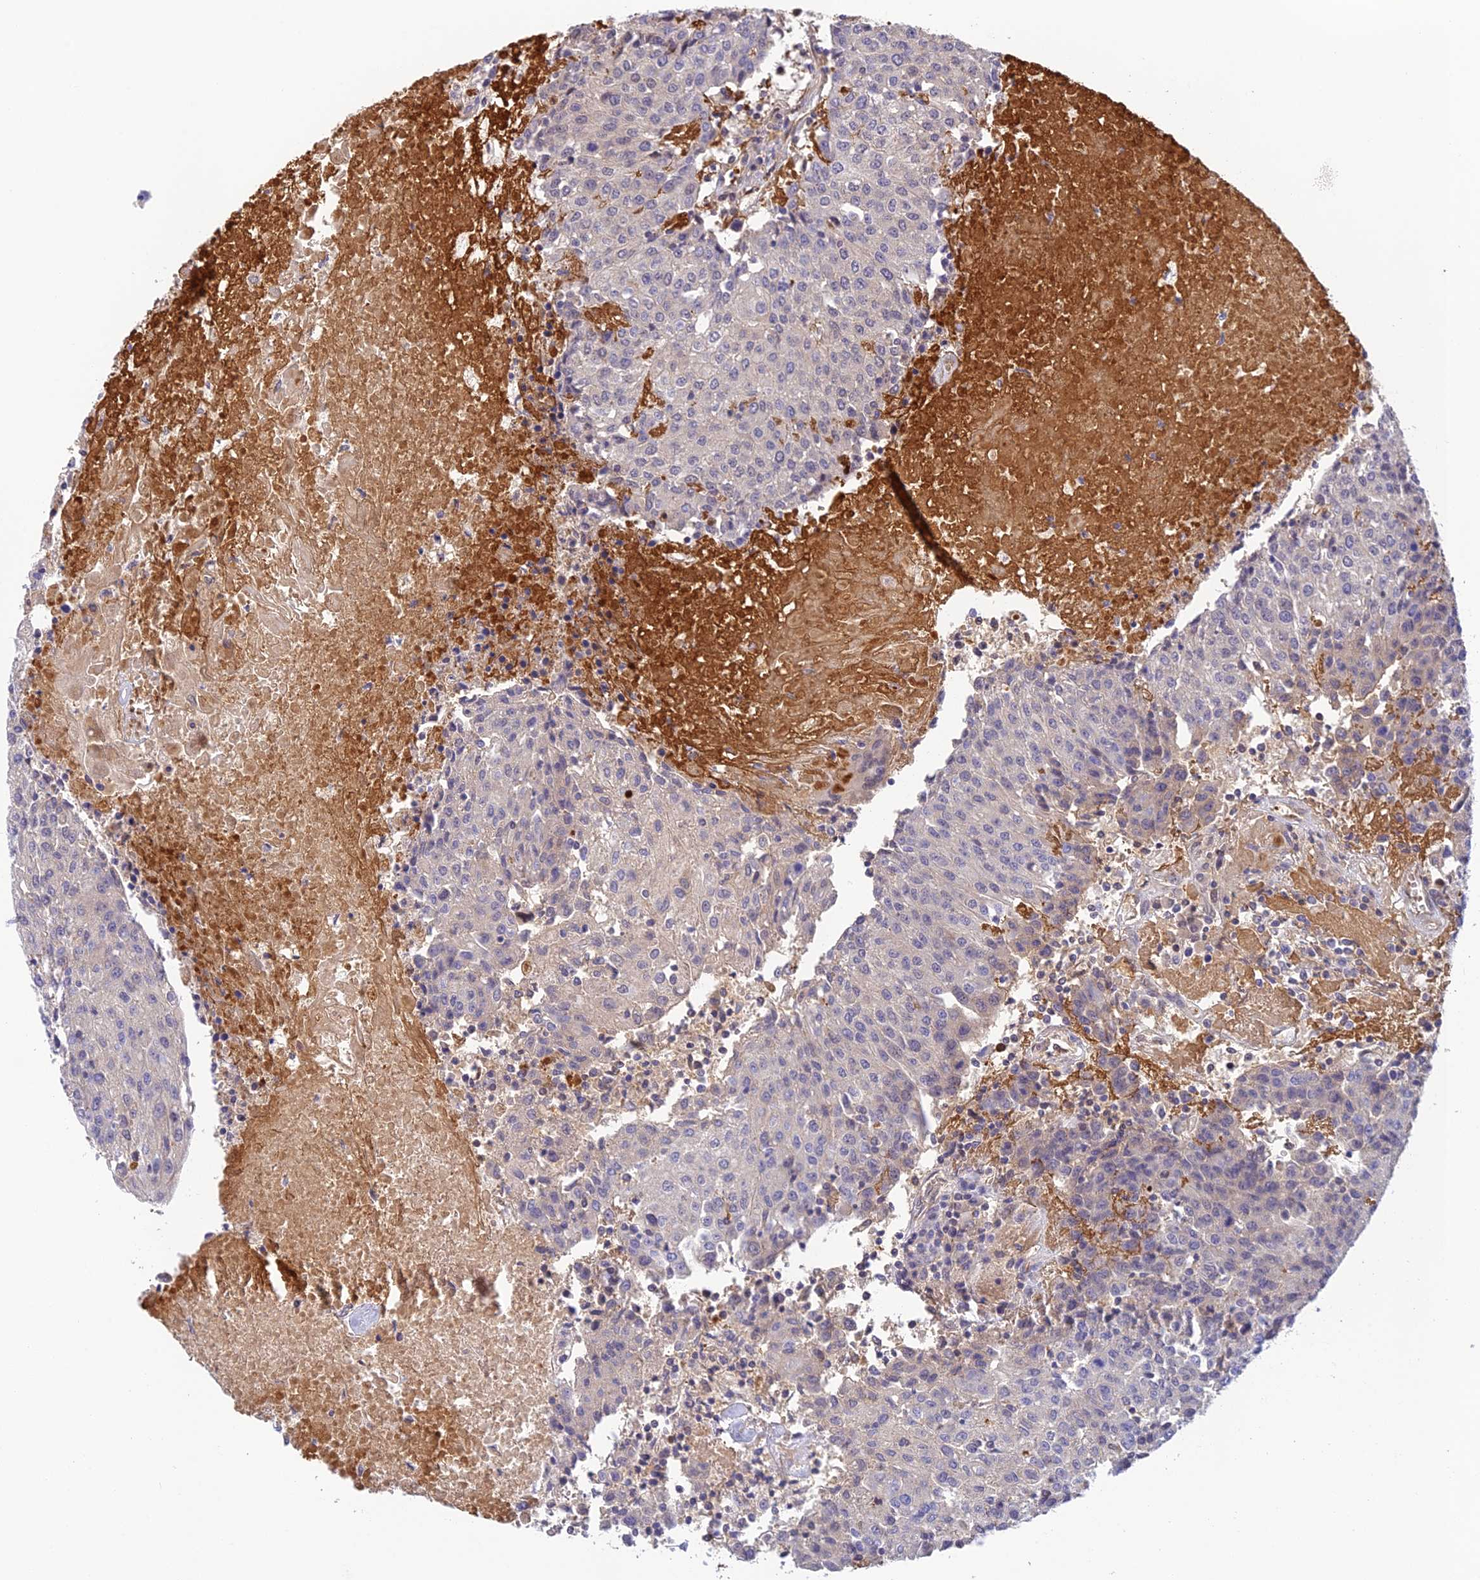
{"staining": {"intensity": "negative", "quantity": "none", "location": "none"}, "tissue": "urothelial cancer", "cell_type": "Tumor cells", "image_type": "cancer", "snomed": [{"axis": "morphology", "description": "Urothelial carcinoma, High grade"}, {"axis": "topography", "description": "Urinary bladder"}], "caption": "The micrograph demonstrates no staining of tumor cells in urothelial cancer.", "gene": "HDHD2", "patient": {"sex": "female", "age": 85}}